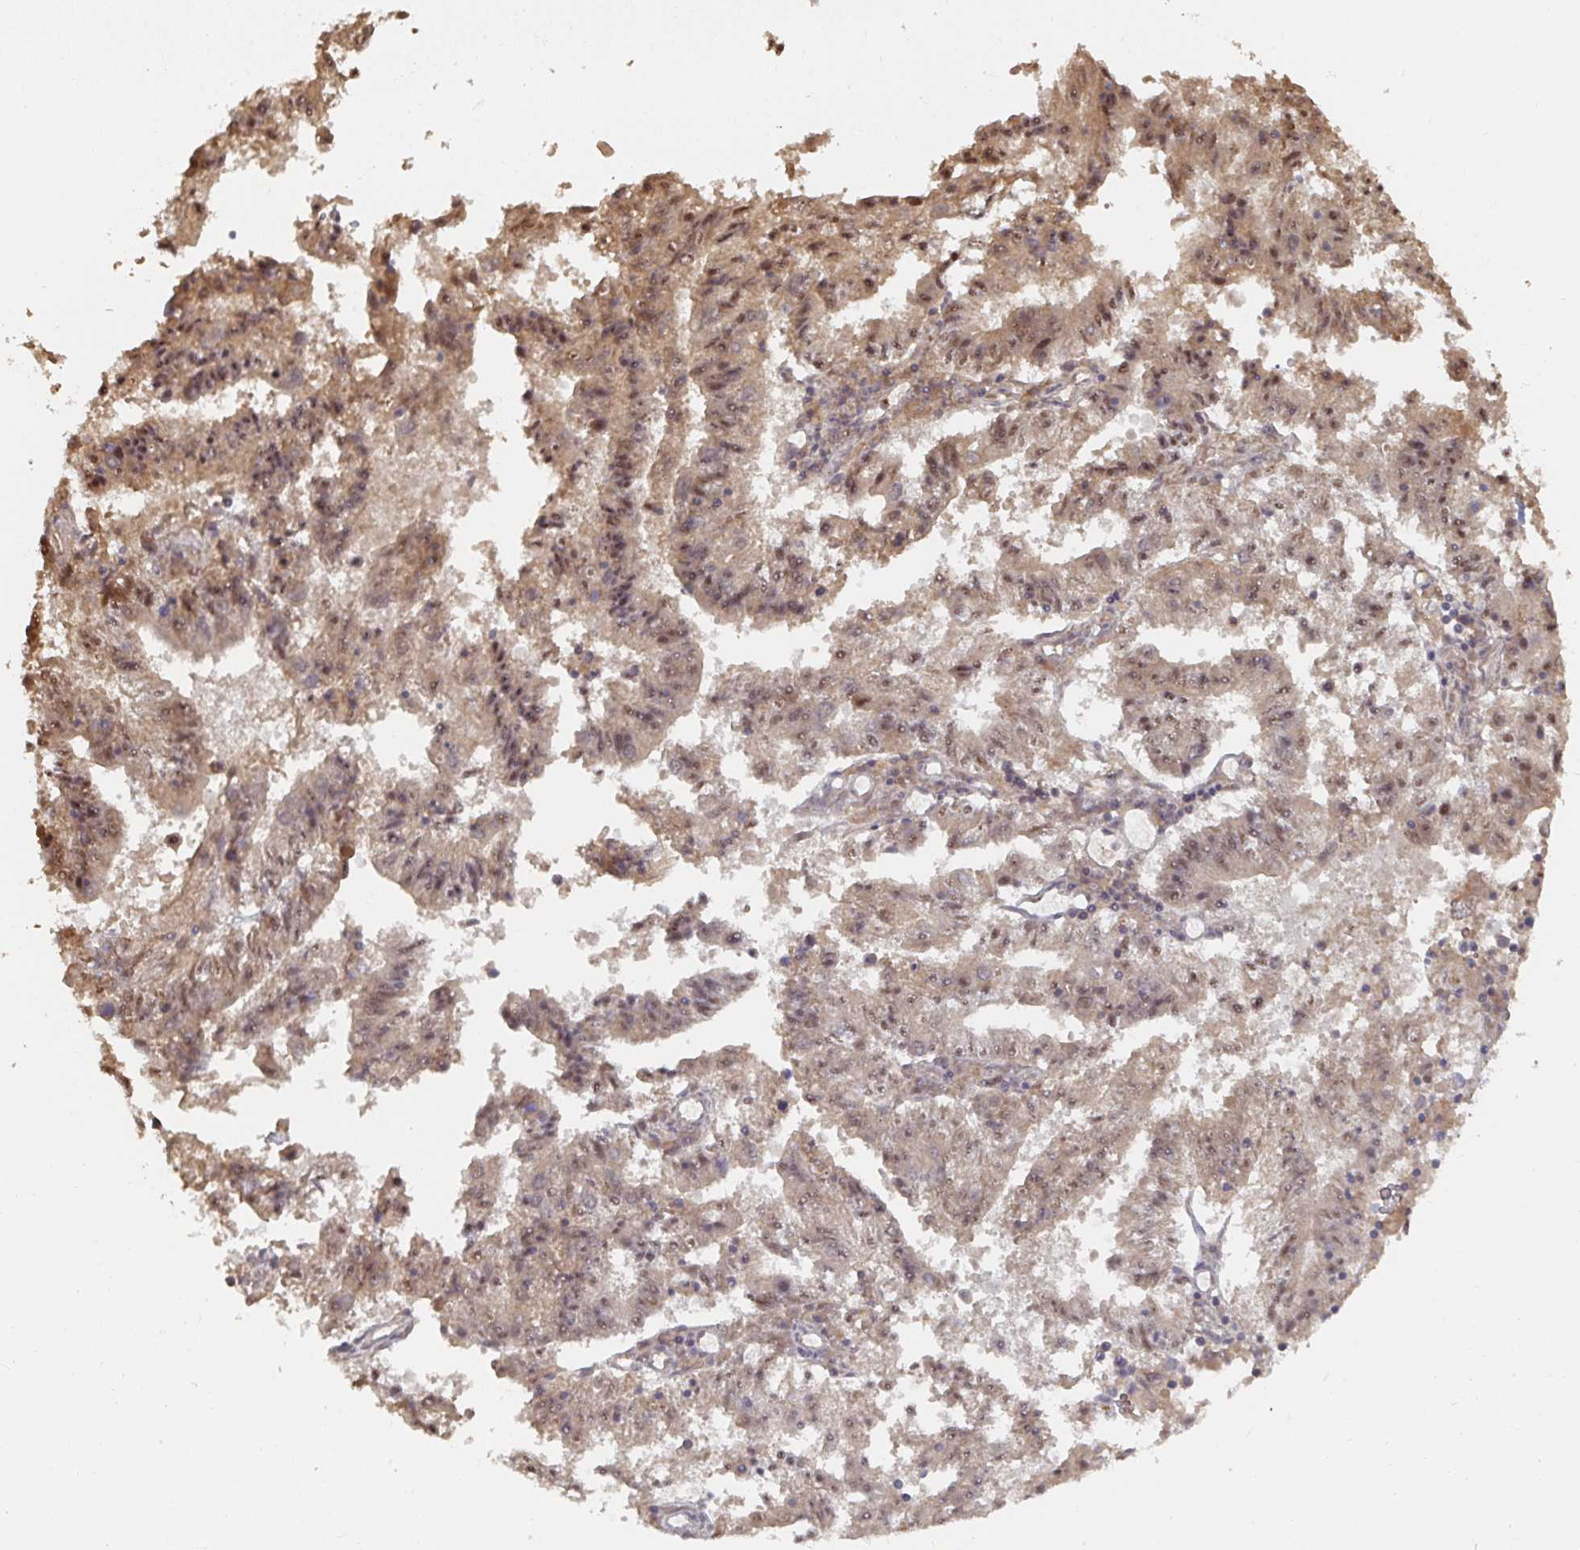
{"staining": {"intensity": "weak", "quantity": "25%-75%", "location": "cytoplasmic/membranous,nuclear"}, "tissue": "endometrial cancer", "cell_type": "Tumor cells", "image_type": "cancer", "snomed": [{"axis": "morphology", "description": "Adenocarcinoma, NOS"}, {"axis": "topography", "description": "Endometrium"}], "caption": "An IHC histopathology image of tumor tissue is shown. Protein staining in brown labels weak cytoplasmic/membranous and nuclear positivity in endometrial cancer within tumor cells.", "gene": "LRP5", "patient": {"sex": "female", "age": 82}}